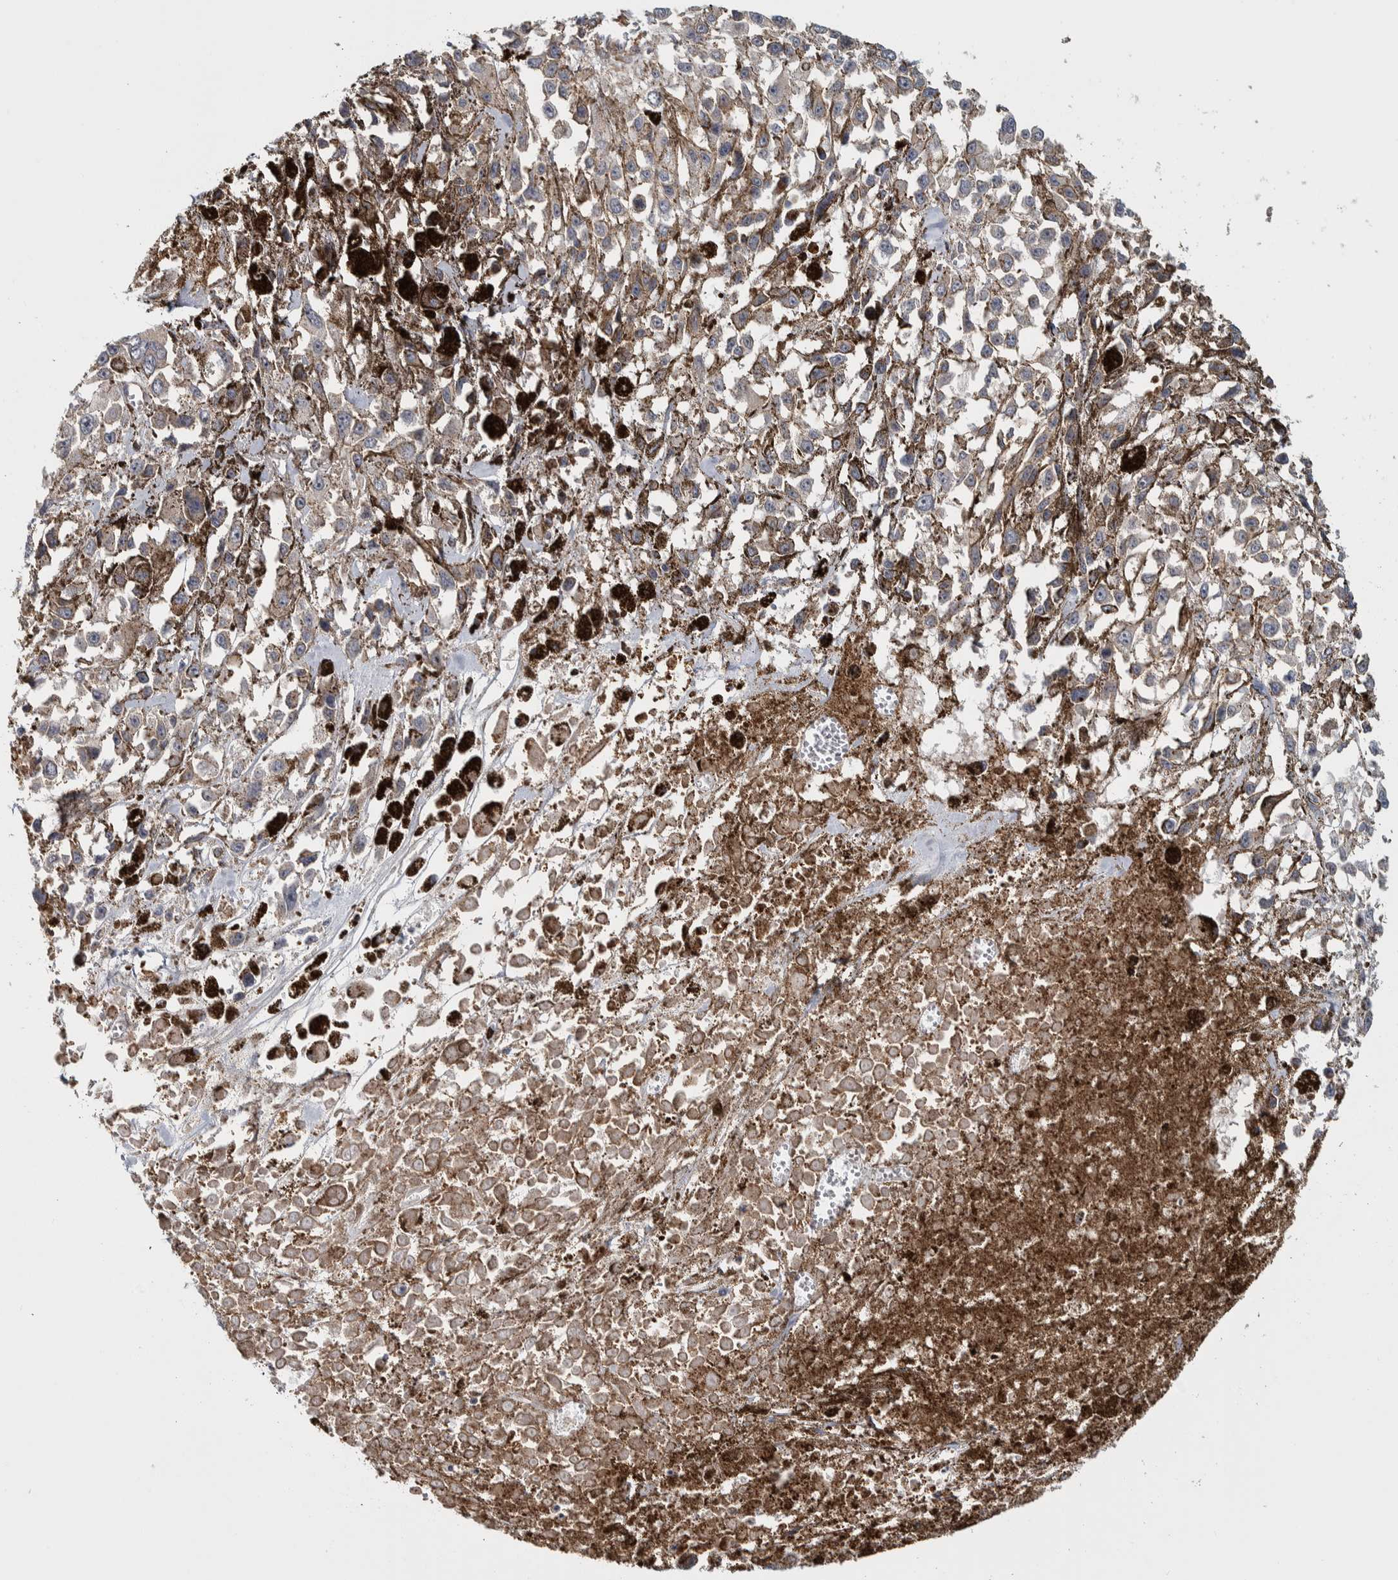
{"staining": {"intensity": "negative", "quantity": "none", "location": "none"}, "tissue": "melanoma", "cell_type": "Tumor cells", "image_type": "cancer", "snomed": [{"axis": "morphology", "description": "Malignant melanoma, Metastatic site"}, {"axis": "topography", "description": "Lymph node"}], "caption": "This is an immunohistochemistry histopathology image of malignant melanoma (metastatic site). There is no expression in tumor cells.", "gene": "CHMP4C", "patient": {"sex": "male", "age": 59}}